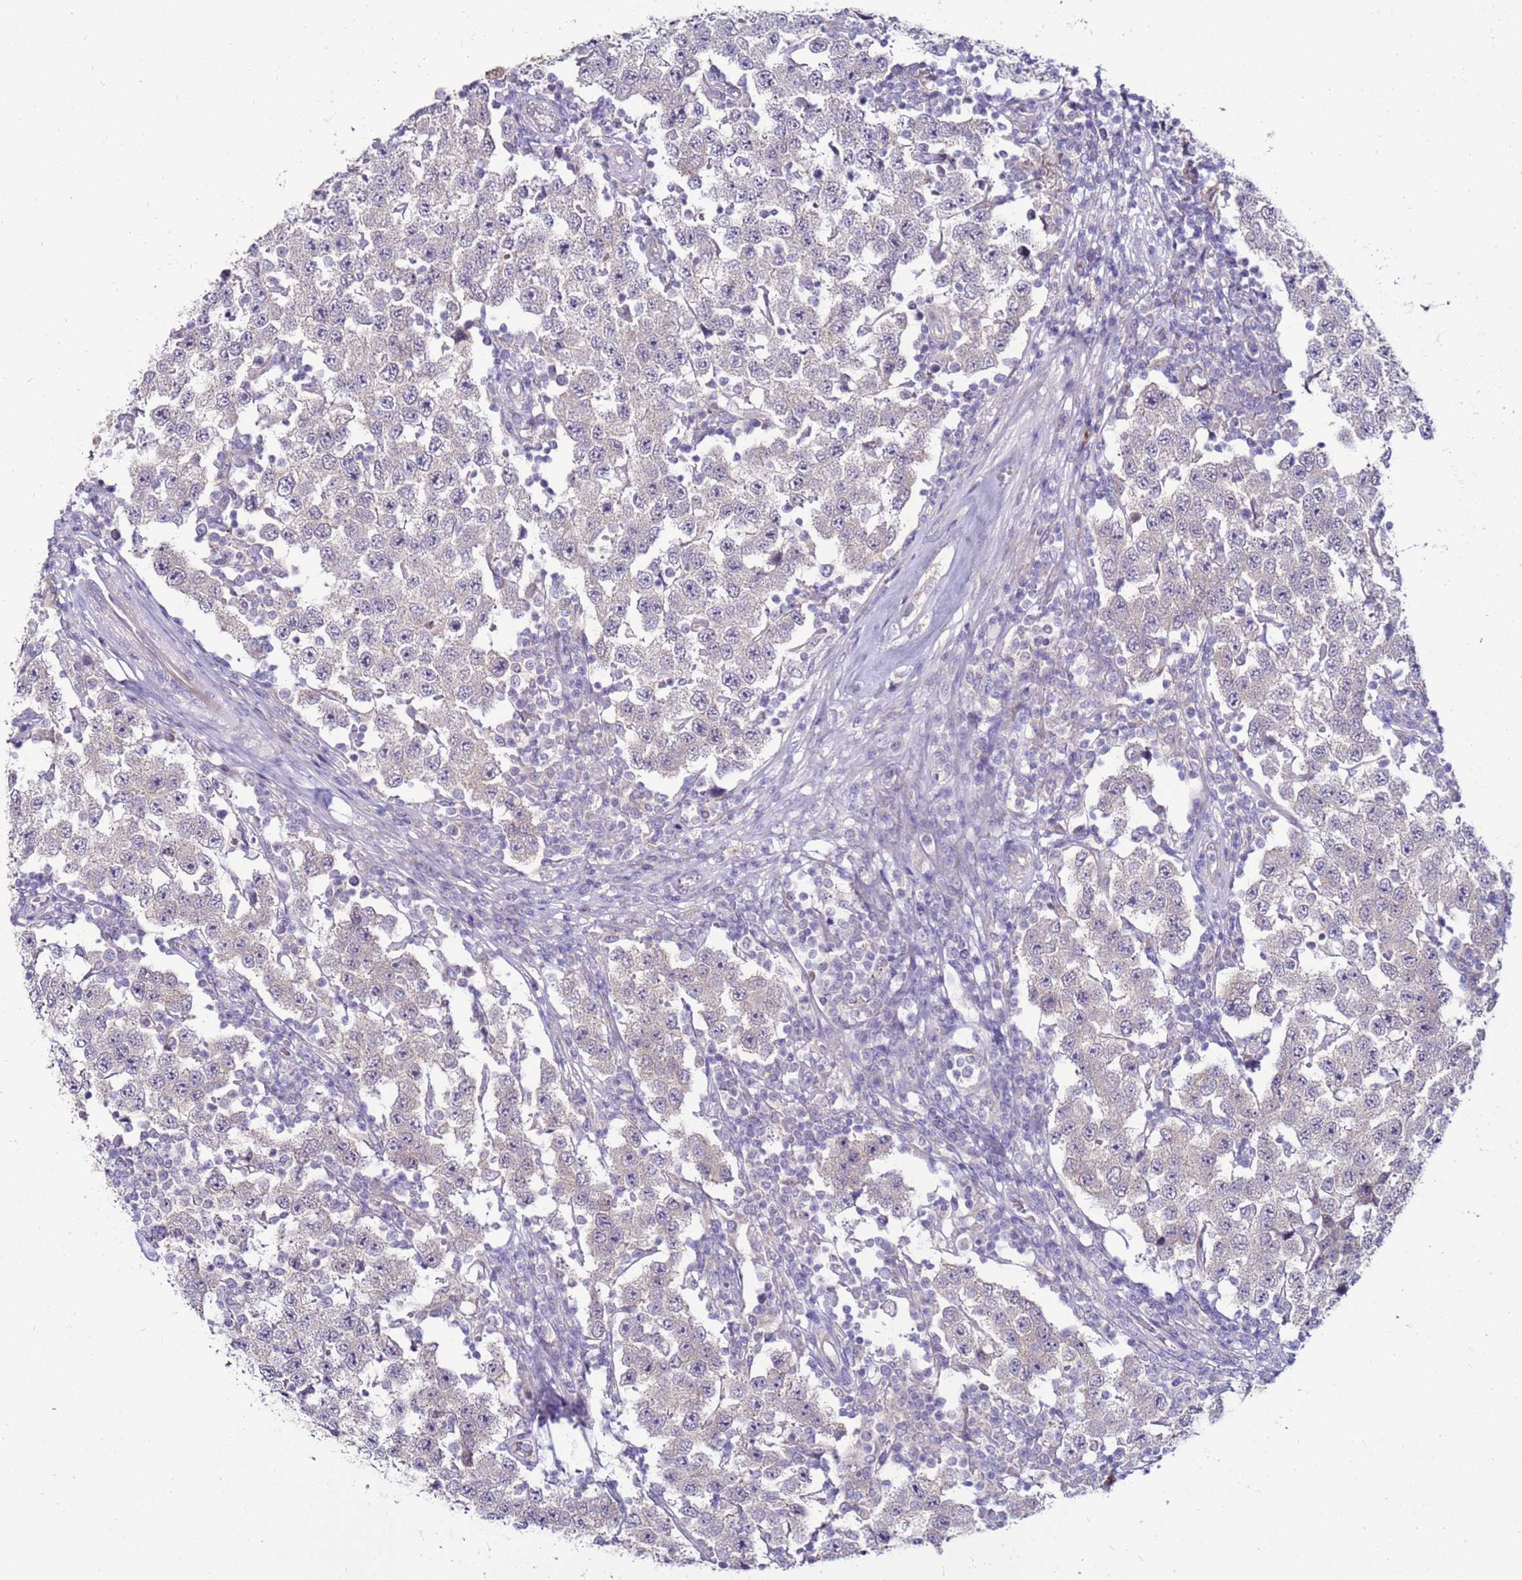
{"staining": {"intensity": "negative", "quantity": "none", "location": "none"}, "tissue": "testis cancer", "cell_type": "Tumor cells", "image_type": "cancer", "snomed": [{"axis": "morphology", "description": "Seminoma, NOS"}, {"axis": "topography", "description": "Testis"}], "caption": "Human testis seminoma stained for a protein using IHC exhibits no expression in tumor cells.", "gene": "GPN3", "patient": {"sex": "male", "age": 34}}